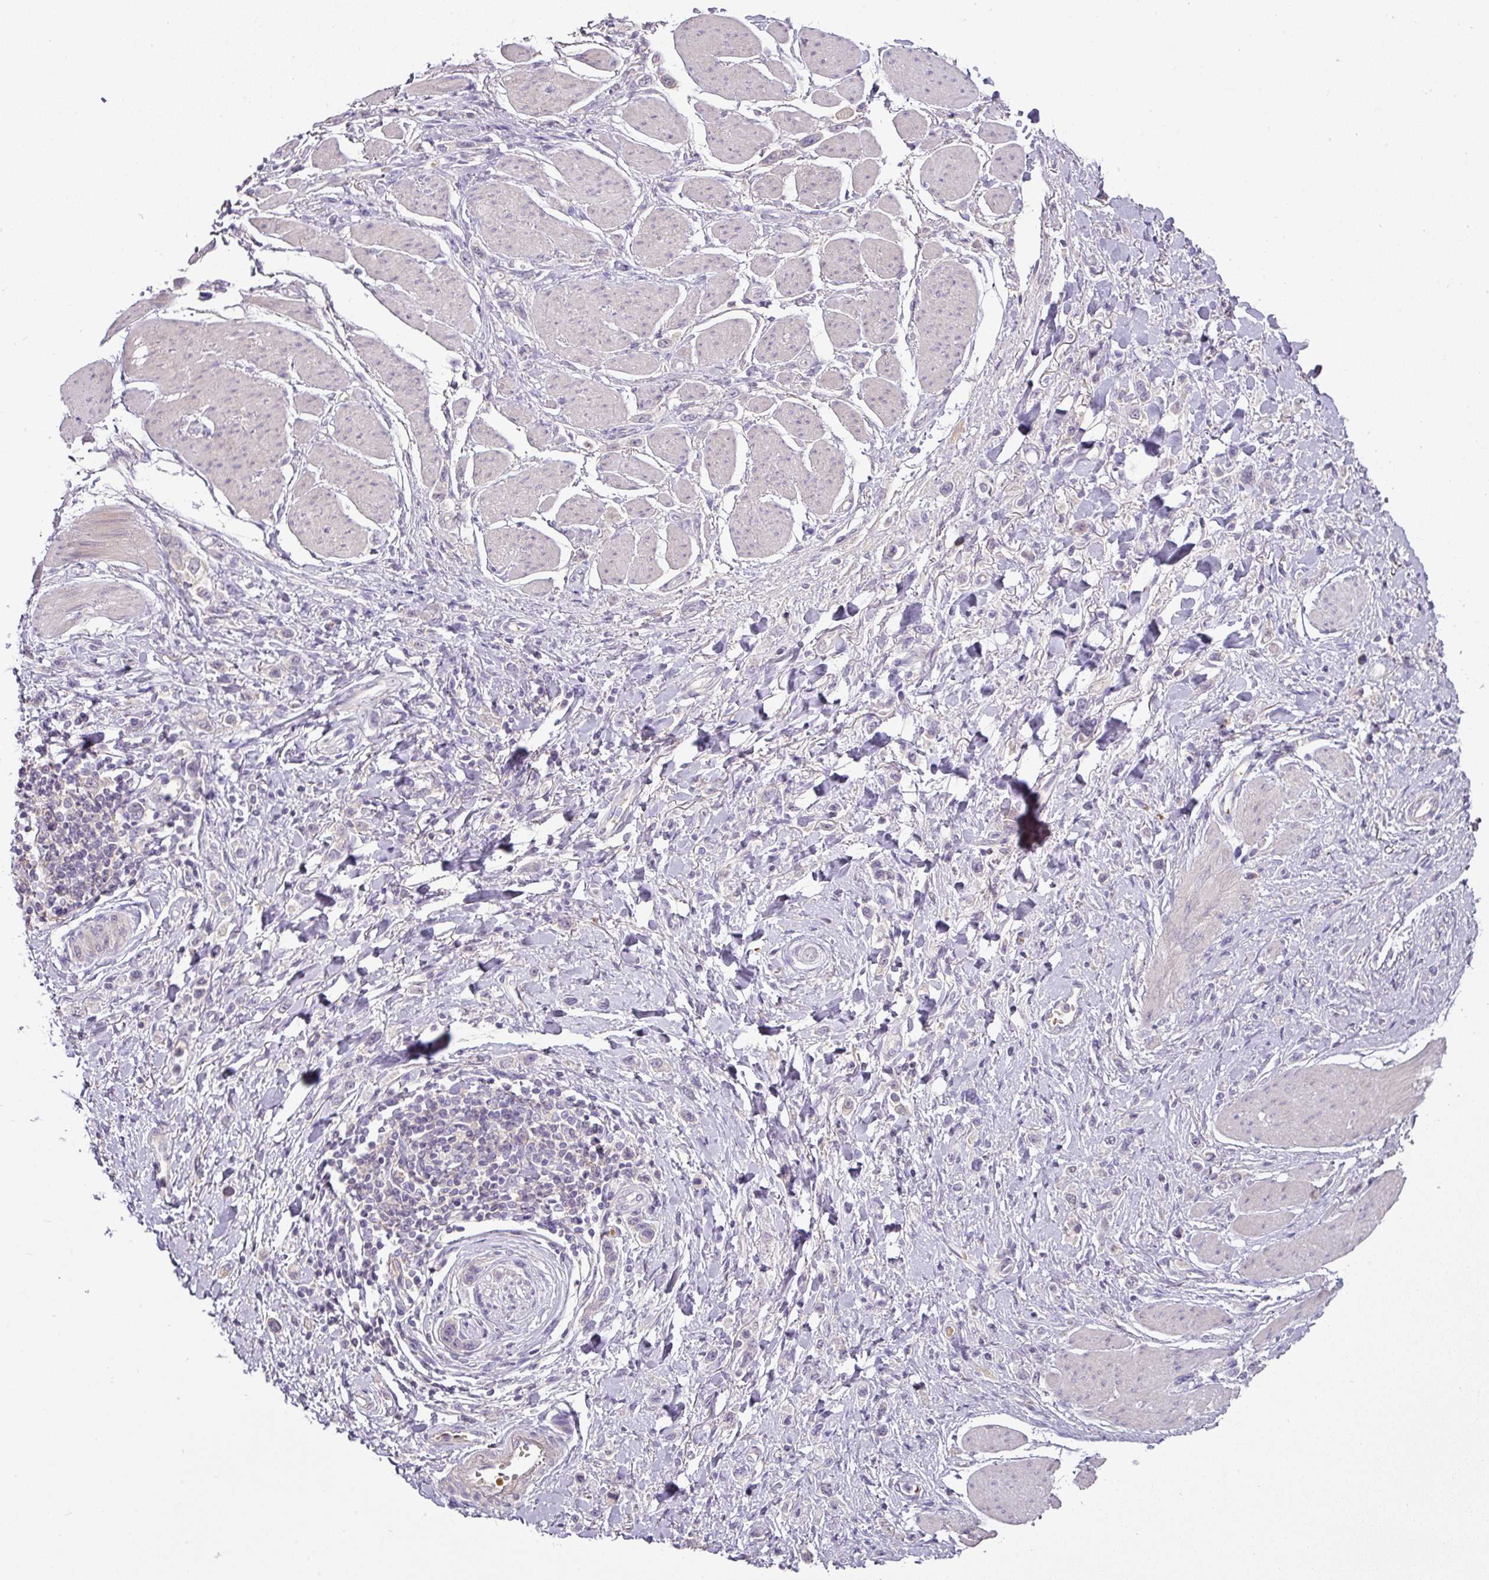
{"staining": {"intensity": "negative", "quantity": "none", "location": "none"}, "tissue": "stomach cancer", "cell_type": "Tumor cells", "image_type": "cancer", "snomed": [{"axis": "morphology", "description": "Adenocarcinoma, NOS"}, {"axis": "topography", "description": "Stomach"}], "caption": "Protein analysis of stomach adenocarcinoma displays no significant staining in tumor cells.", "gene": "CCZ1", "patient": {"sex": "female", "age": 65}}